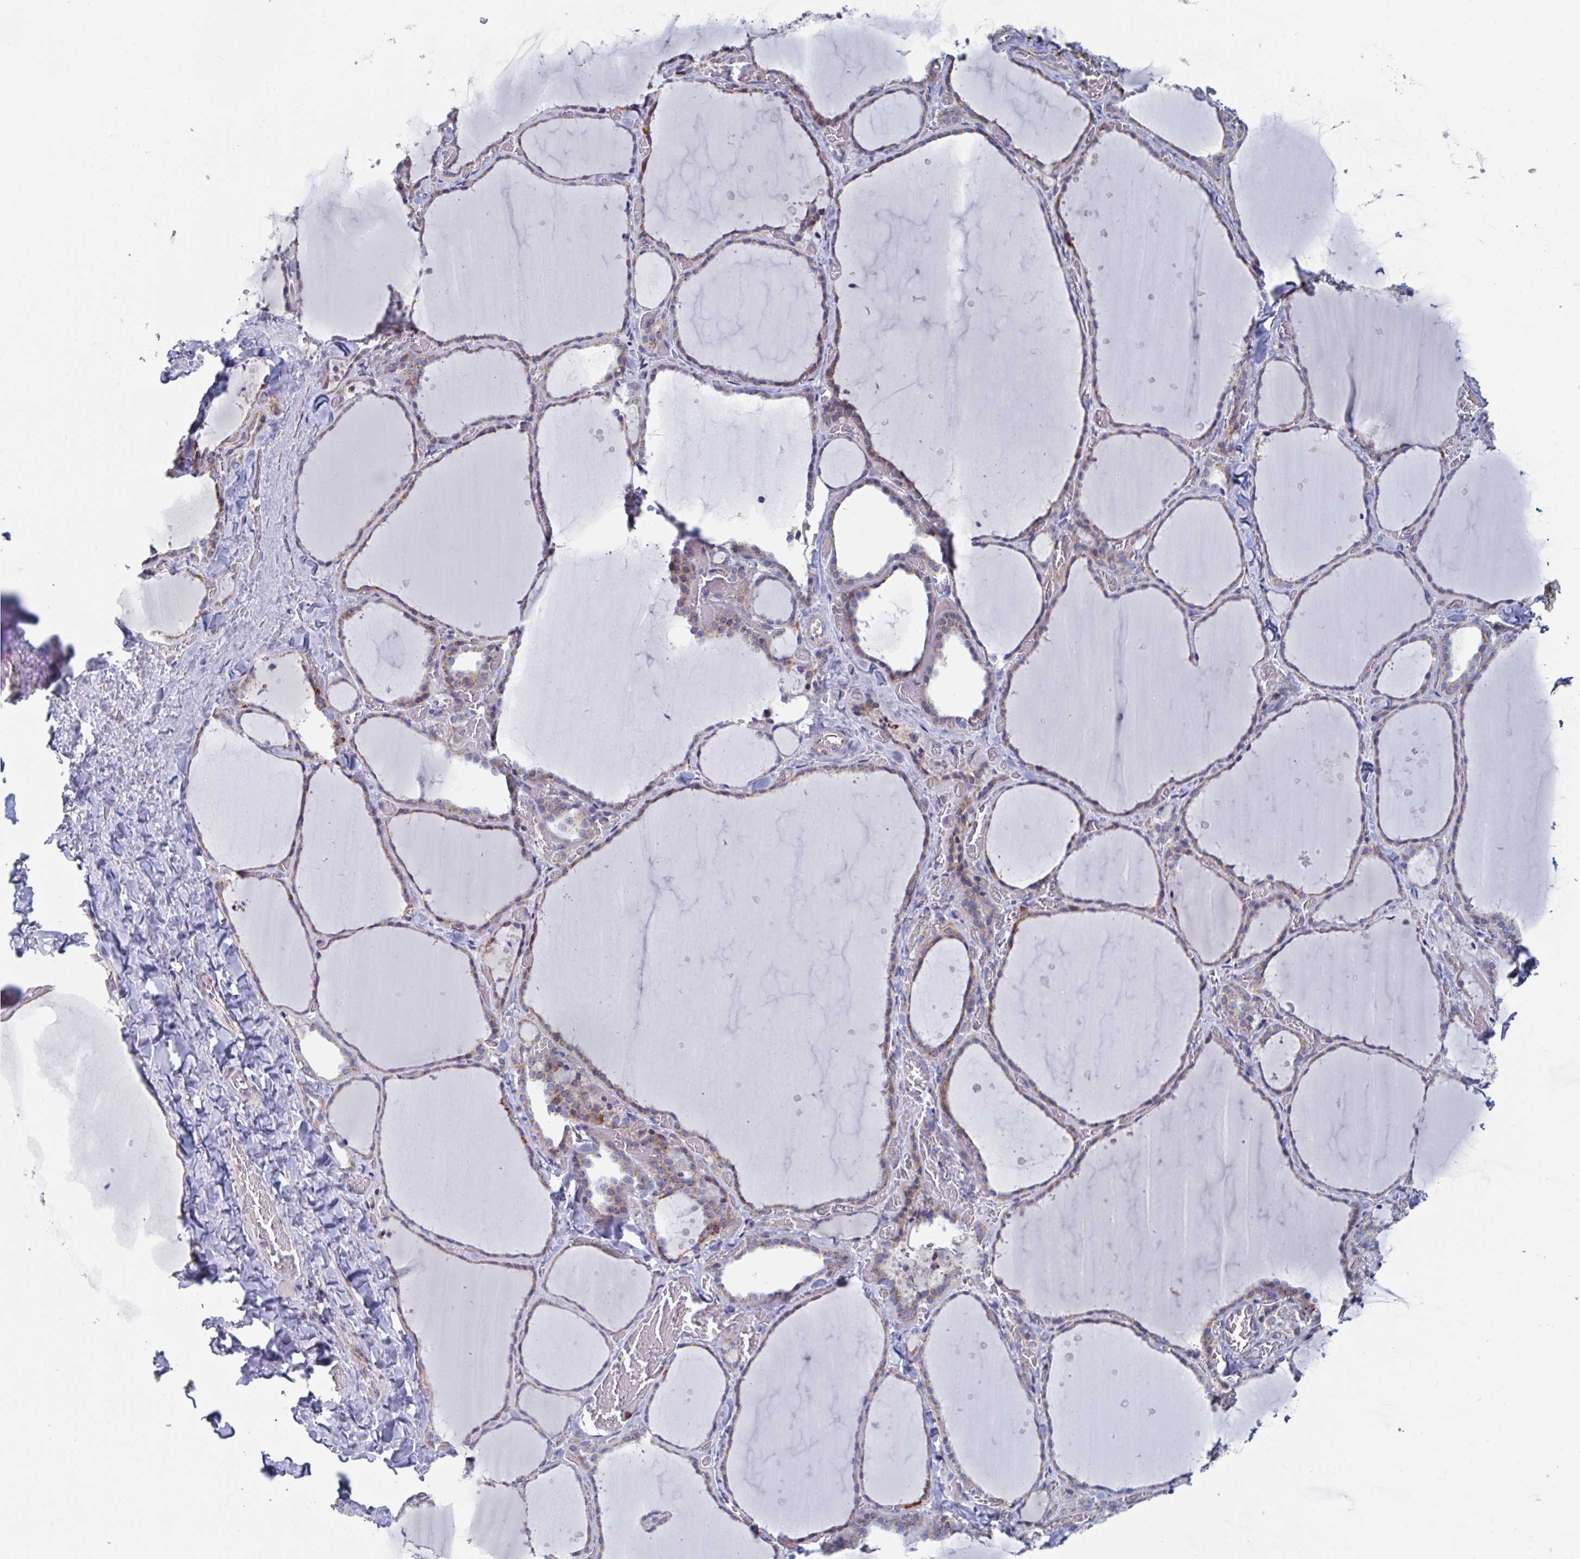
{"staining": {"intensity": "moderate", "quantity": "25%-75%", "location": "cytoplasmic/membranous"}, "tissue": "thyroid gland", "cell_type": "Glandular cells", "image_type": "normal", "snomed": [{"axis": "morphology", "description": "Normal tissue, NOS"}, {"axis": "topography", "description": "Thyroid gland"}], "caption": "Normal thyroid gland shows moderate cytoplasmic/membranous staining in approximately 25%-75% of glandular cells, visualized by immunohistochemistry. (DAB (3,3'-diaminobenzidine) = brown stain, brightfield microscopy at high magnification).", "gene": "MRPL53", "patient": {"sex": "female", "age": 36}}